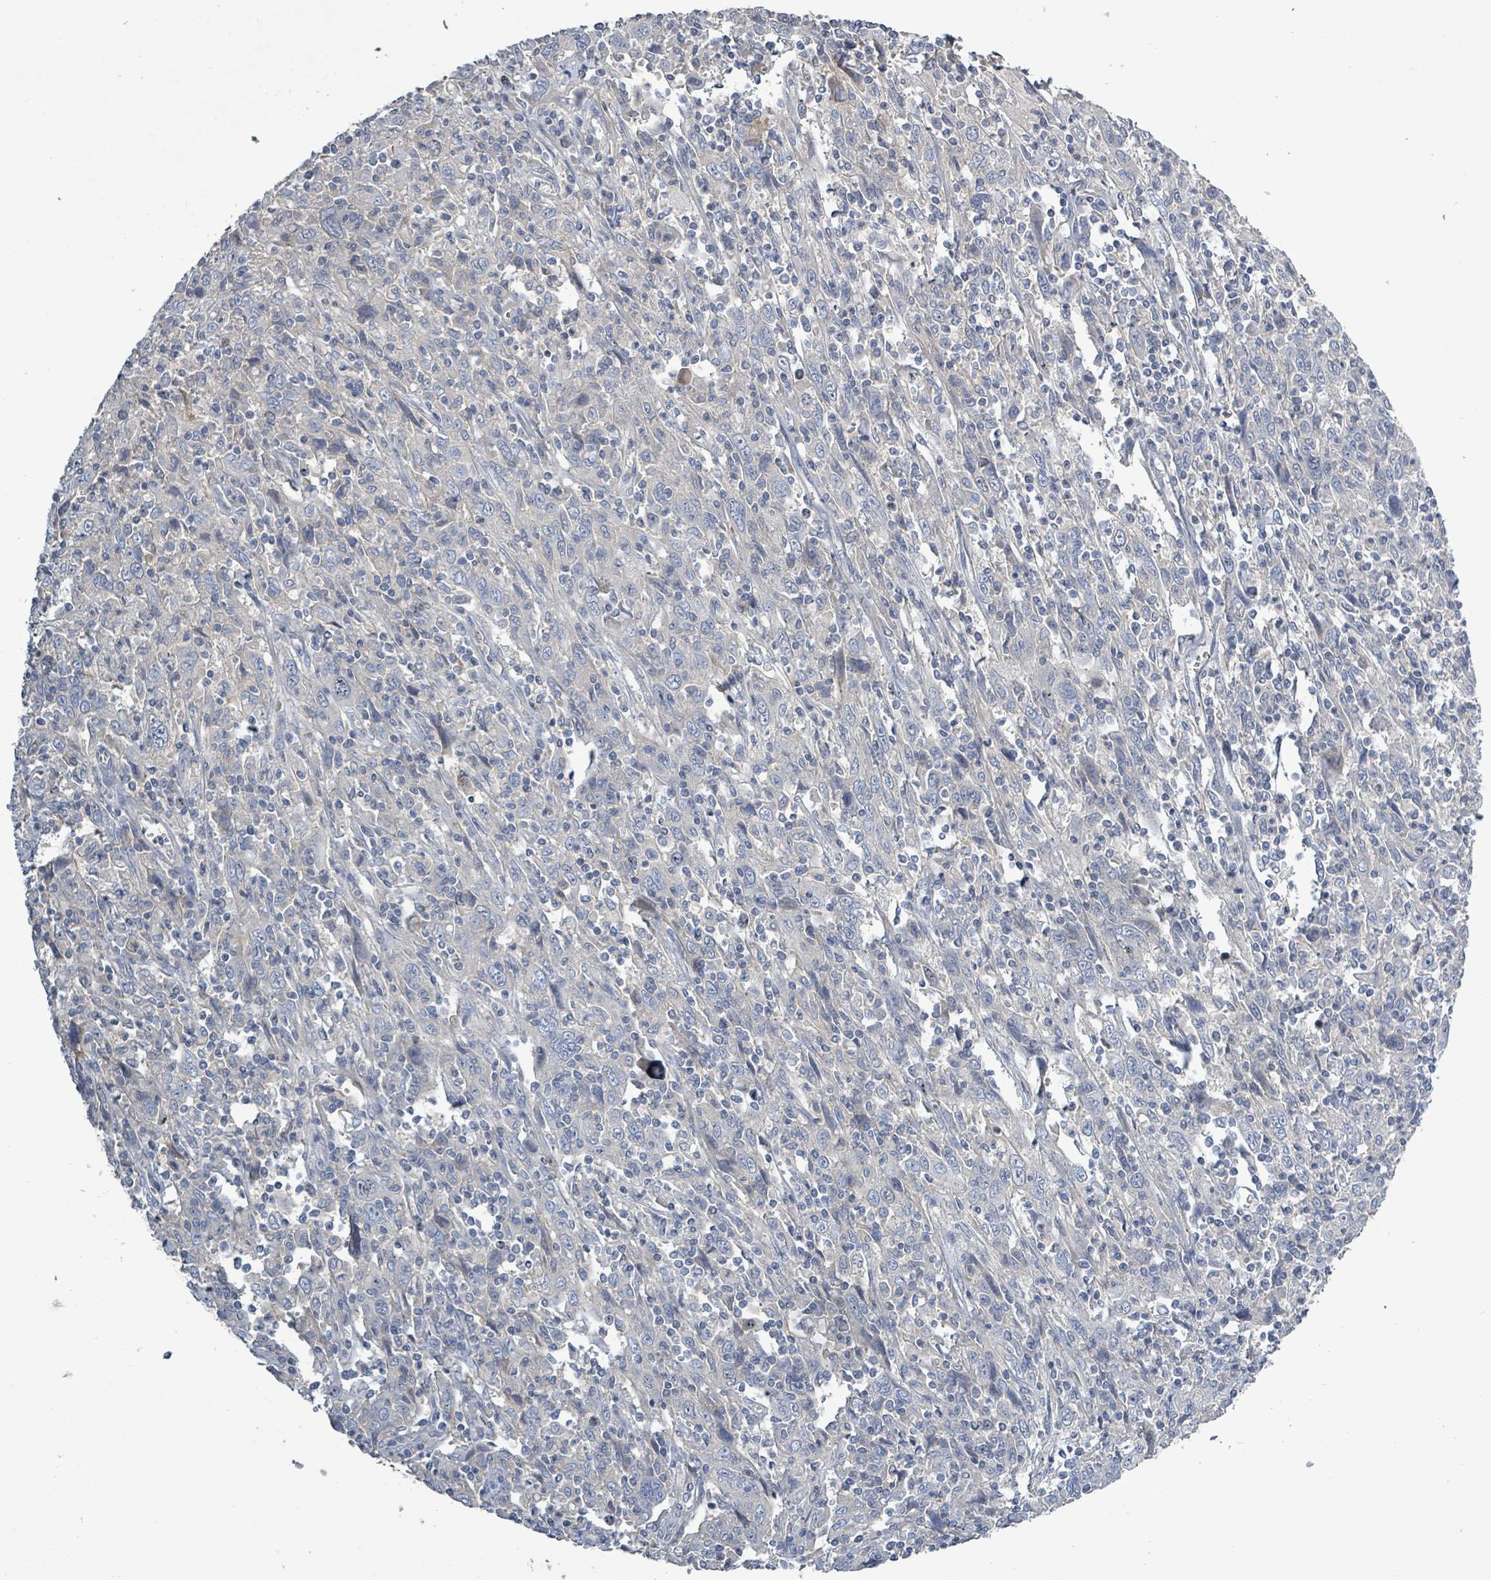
{"staining": {"intensity": "negative", "quantity": "none", "location": "none"}, "tissue": "cervical cancer", "cell_type": "Tumor cells", "image_type": "cancer", "snomed": [{"axis": "morphology", "description": "Squamous cell carcinoma, NOS"}, {"axis": "topography", "description": "Cervix"}], "caption": "Image shows no significant protein expression in tumor cells of cervical cancer.", "gene": "KRAS", "patient": {"sex": "female", "age": 46}}